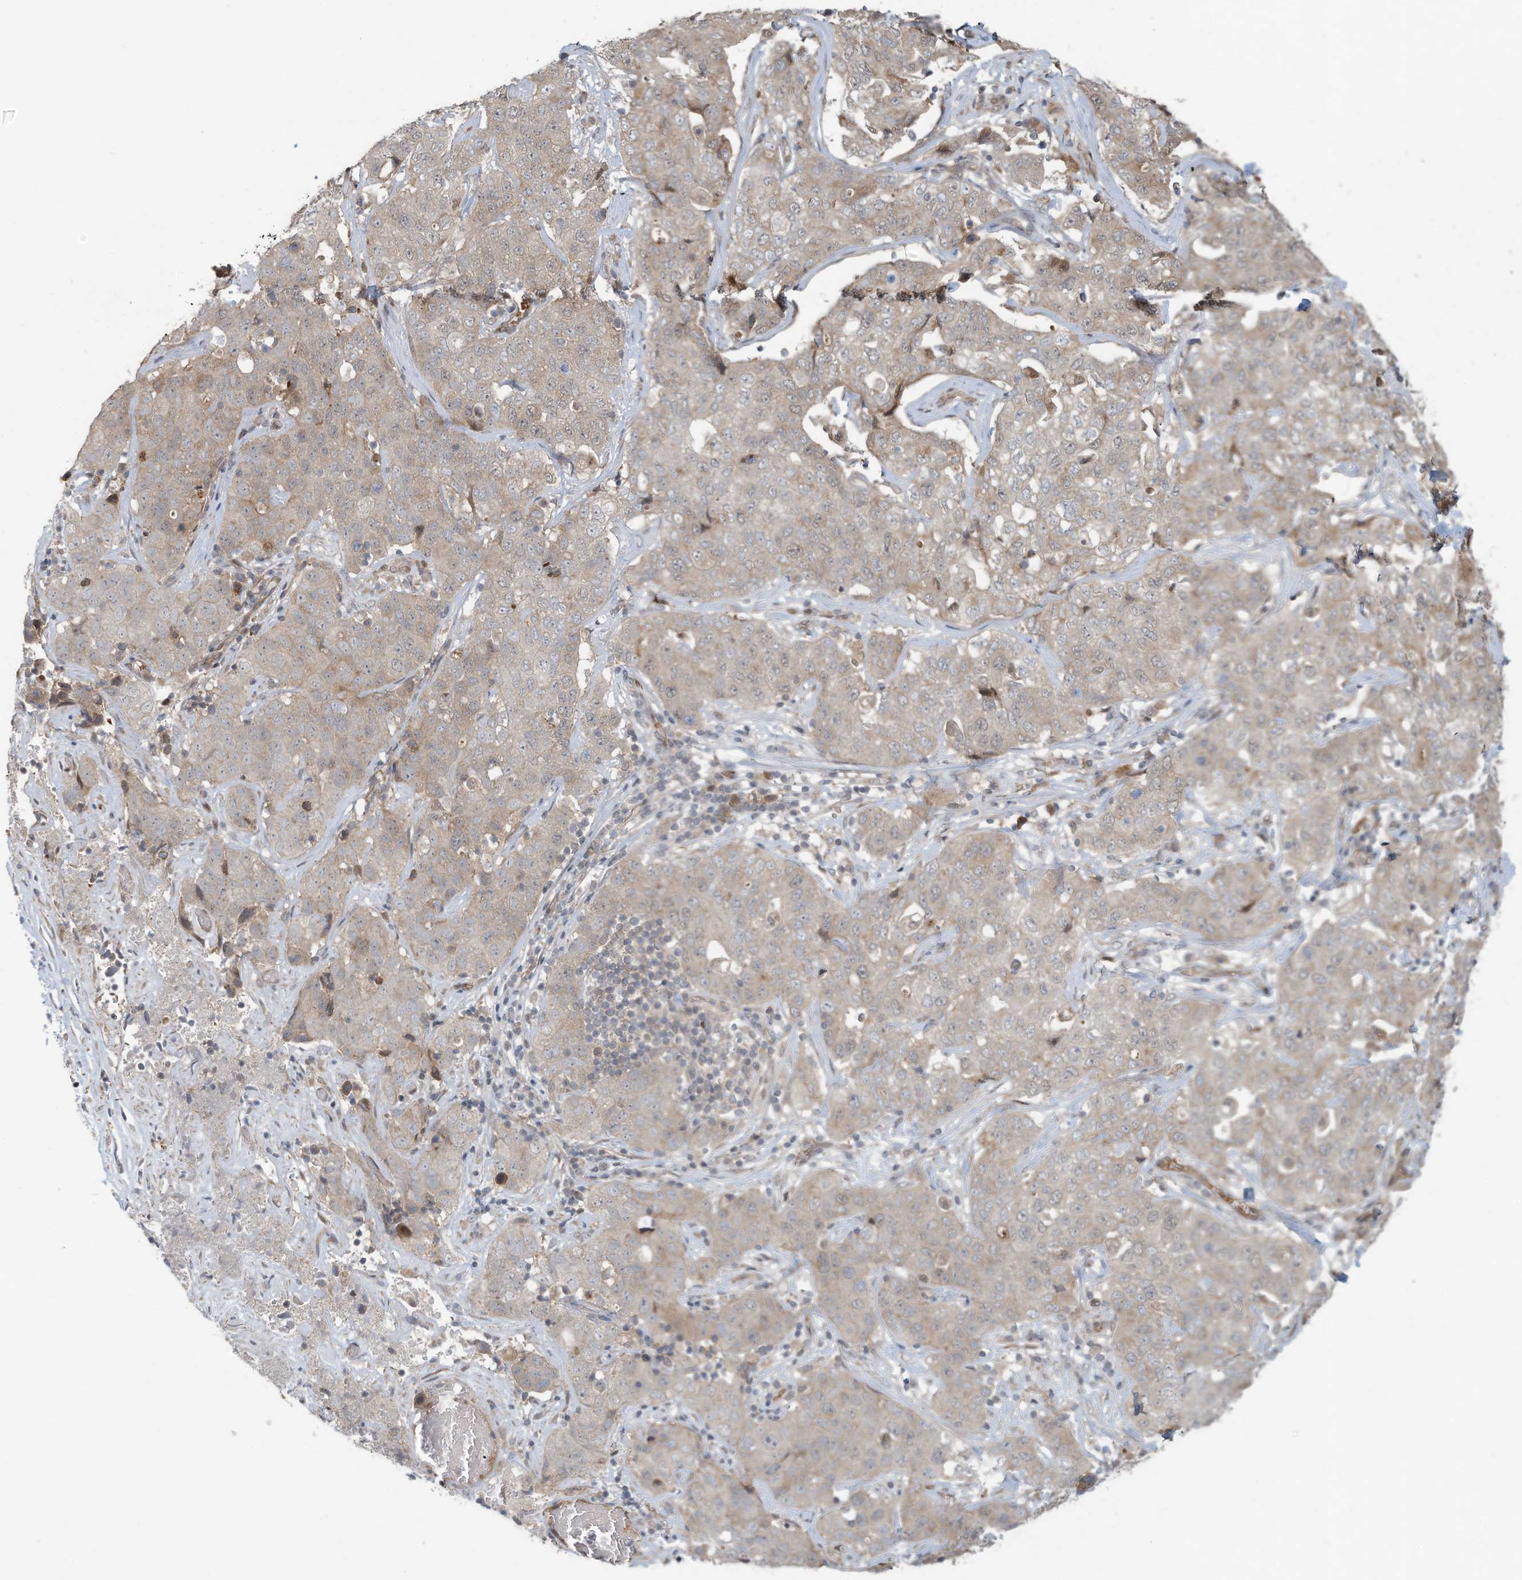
{"staining": {"intensity": "weak", "quantity": "25%-75%", "location": "cytoplasmic/membranous"}, "tissue": "stomach cancer", "cell_type": "Tumor cells", "image_type": "cancer", "snomed": [{"axis": "morphology", "description": "Normal tissue, NOS"}, {"axis": "morphology", "description": "Adenocarcinoma, NOS"}, {"axis": "topography", "description": "Lymph node"}, {"axis": "topography", "description": "Stomach"}], "caption": "Immunohistochemistry (IHC) image of neoplastic tissue: human stomach cancer stained using IHC displays low levels of weak protein expression localized specifically in the cytoplasmic/membranous of tumor cells, appearing as a cytoplasmic/membranous brown color.", "gene": "ERI2", "patient": {"sex": "male", "age": 48}}